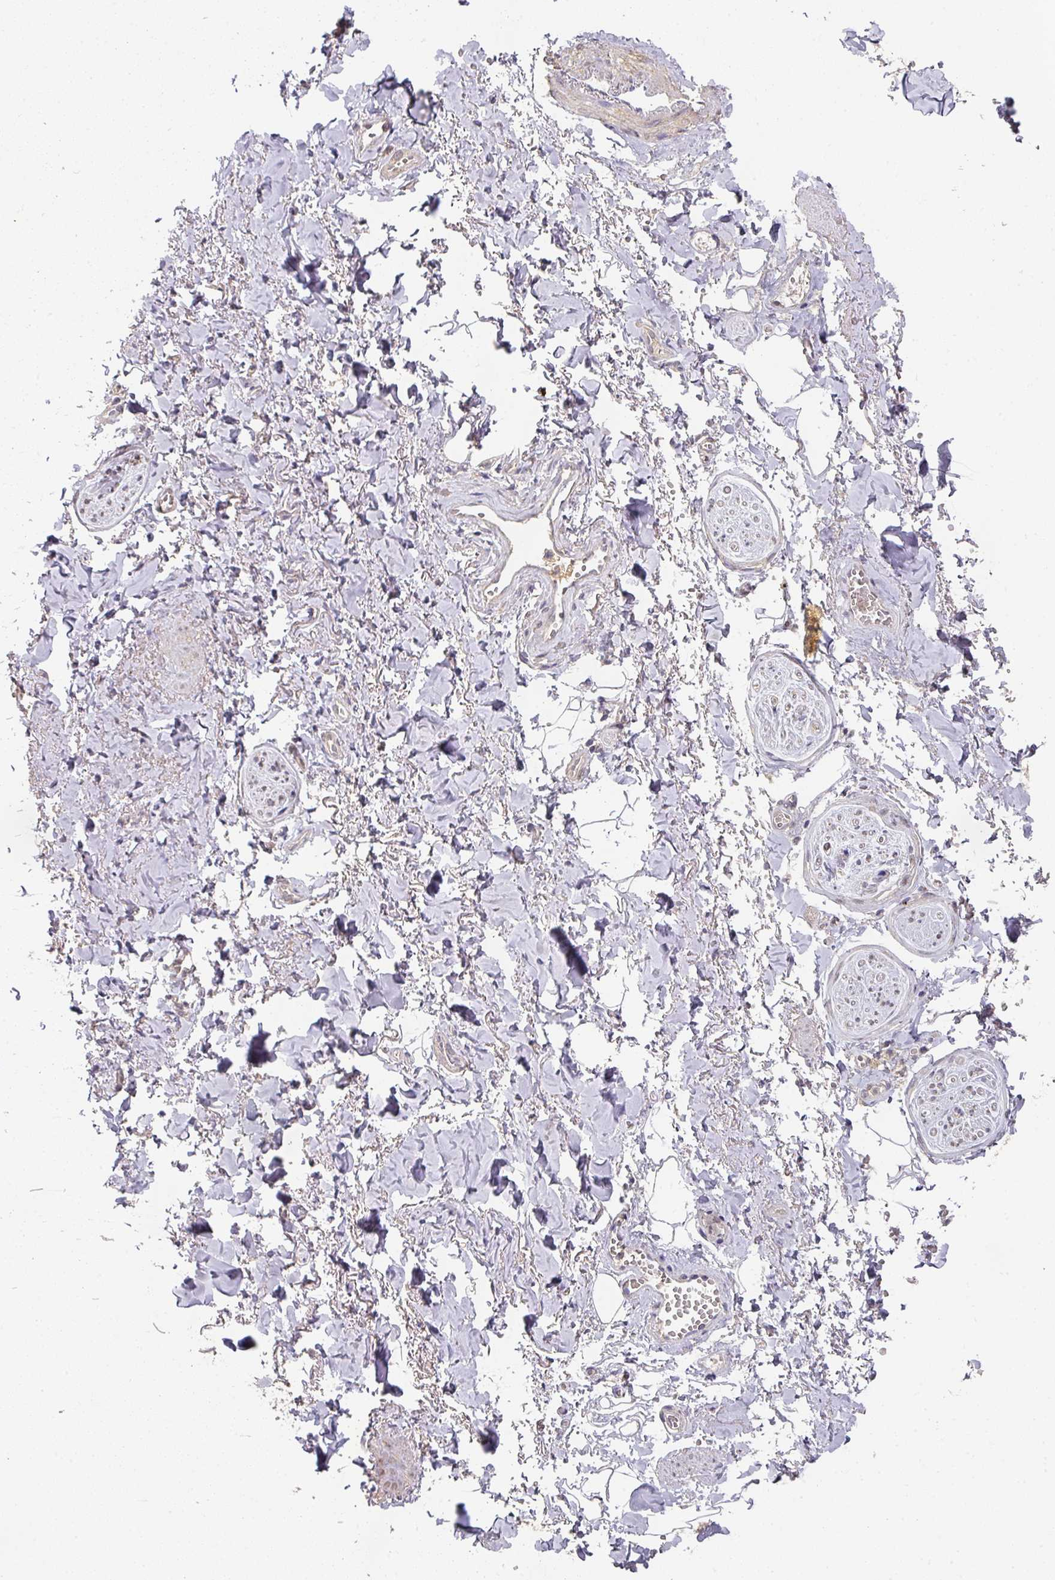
{"staining": {"intensity": "negative", "quantity": "none", "location": "none"}, "tissue": "adipose tissue", "cell_type": "Adipocytes", "image_type": "normal", "snomed": [{"axis": "morphology", "description": "Normal tissue, NOS"}, {"axis": "topography", "description": "Vulva"}, {"axis": "topography", "description": "Vagina"}, {"axis": "topography", "description": "Peripheral nerve tissue"}], "caption": "IHC micrograph of benign adipose tissue: human adipose tissue stained with DAB displays no significant protein expression in adipocytes. The staining was performed using DAB to visualize the protein expression in brown, while the nuclei were stained in blue with hematoxylin (Magnification: 20x).", "gene": "EXTL3", "patient": {"sex": "female", "age": 66}}